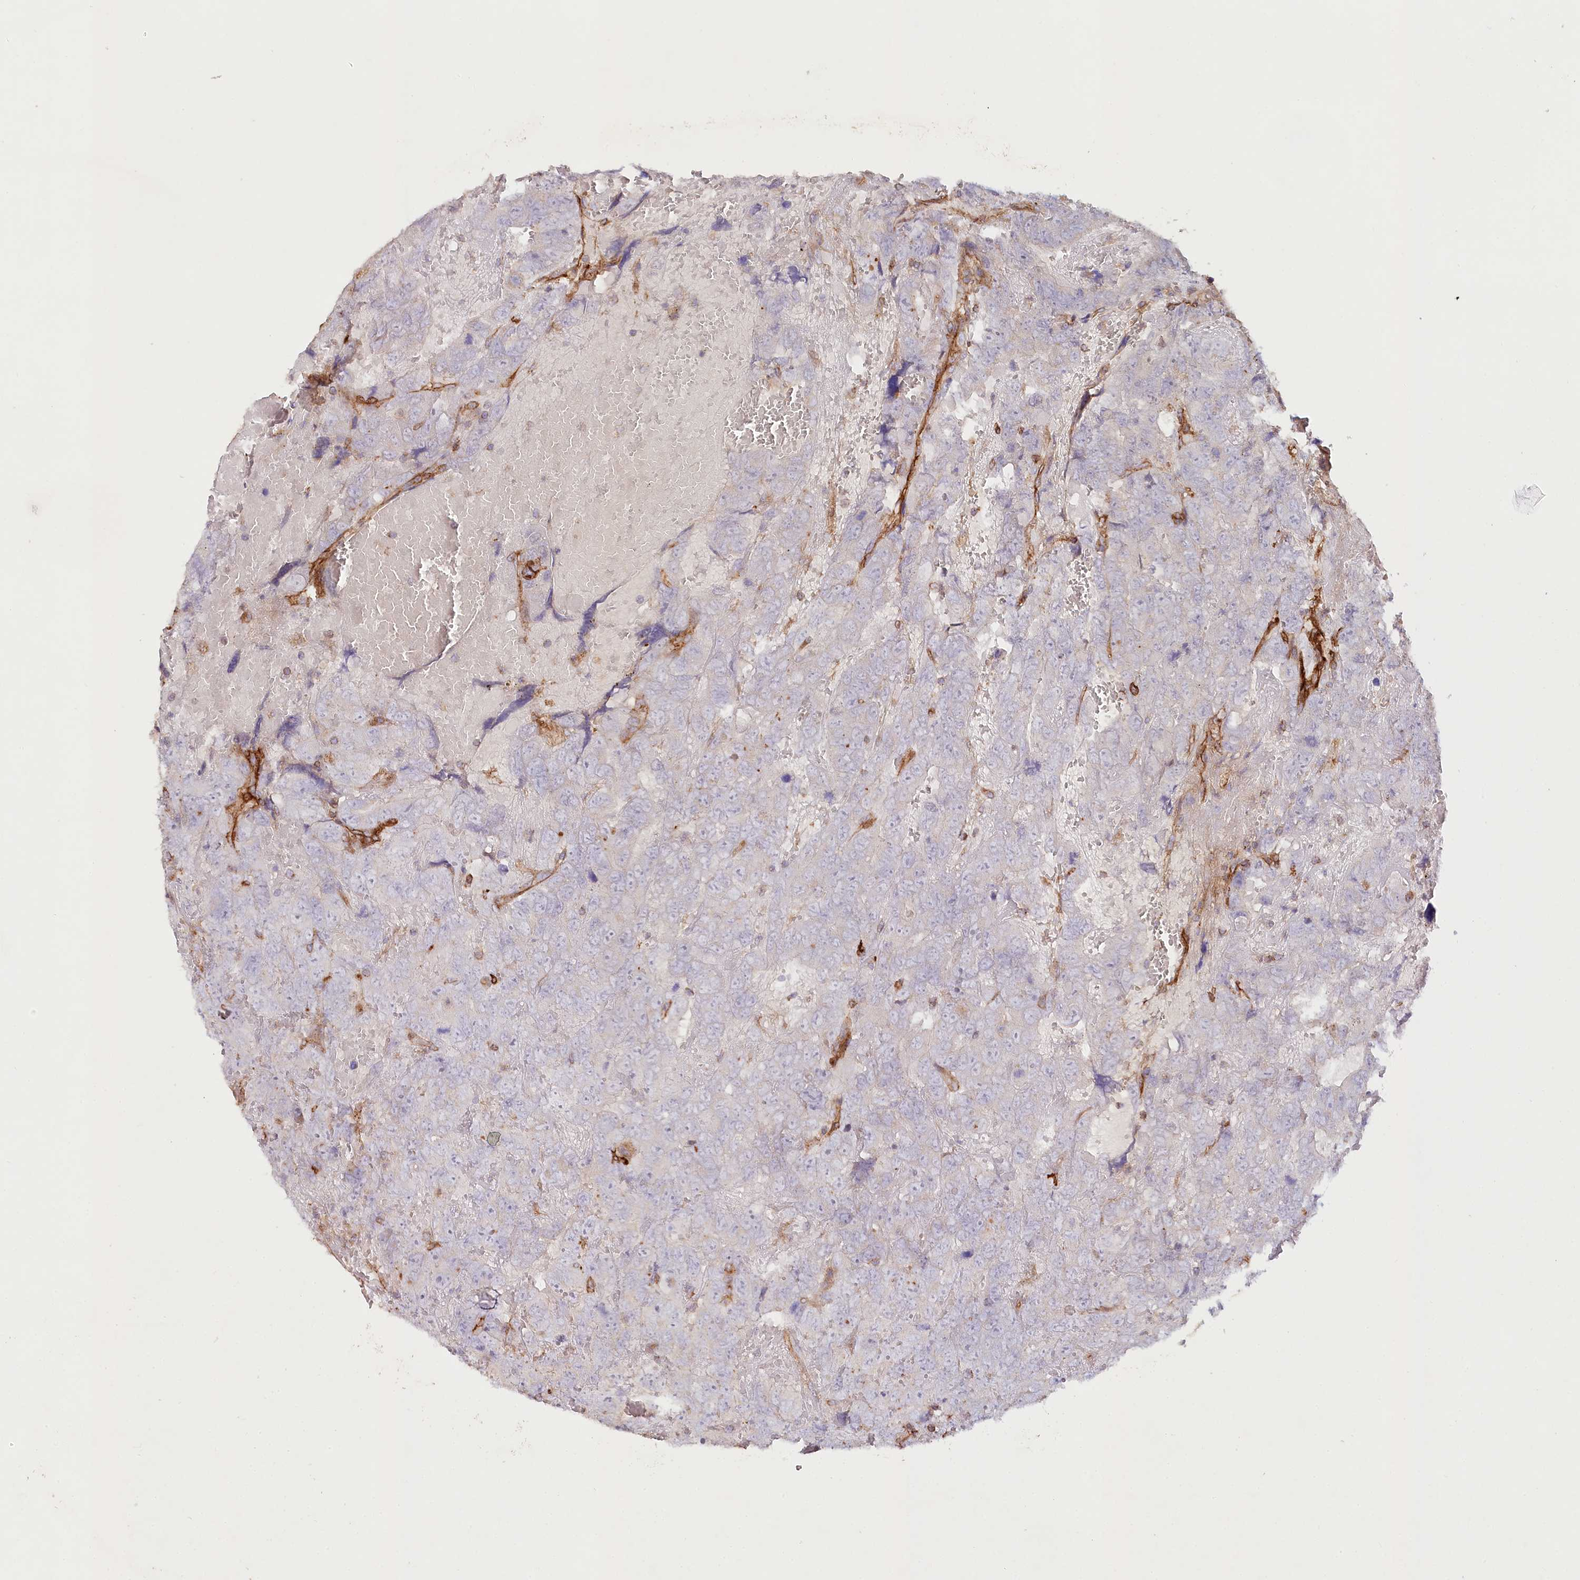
{"staining": {"intensity": "negative", "quantity": "none", "location": "none"}, "tissue": "testis cancer", "cell_type": "Tumor cells", "image_type": "cancer", "snomed": [{"axis": "morphology", "description": "Carcinoma, Embryonal, NOS"}, {"axis": "topography", "description": "Testis"}], "caption": "Tumor cells are negative for protein expression in human testis embryonal carcinoma.", "gene": "RBP5", "patient": {"sex": "male", "age": 45}}